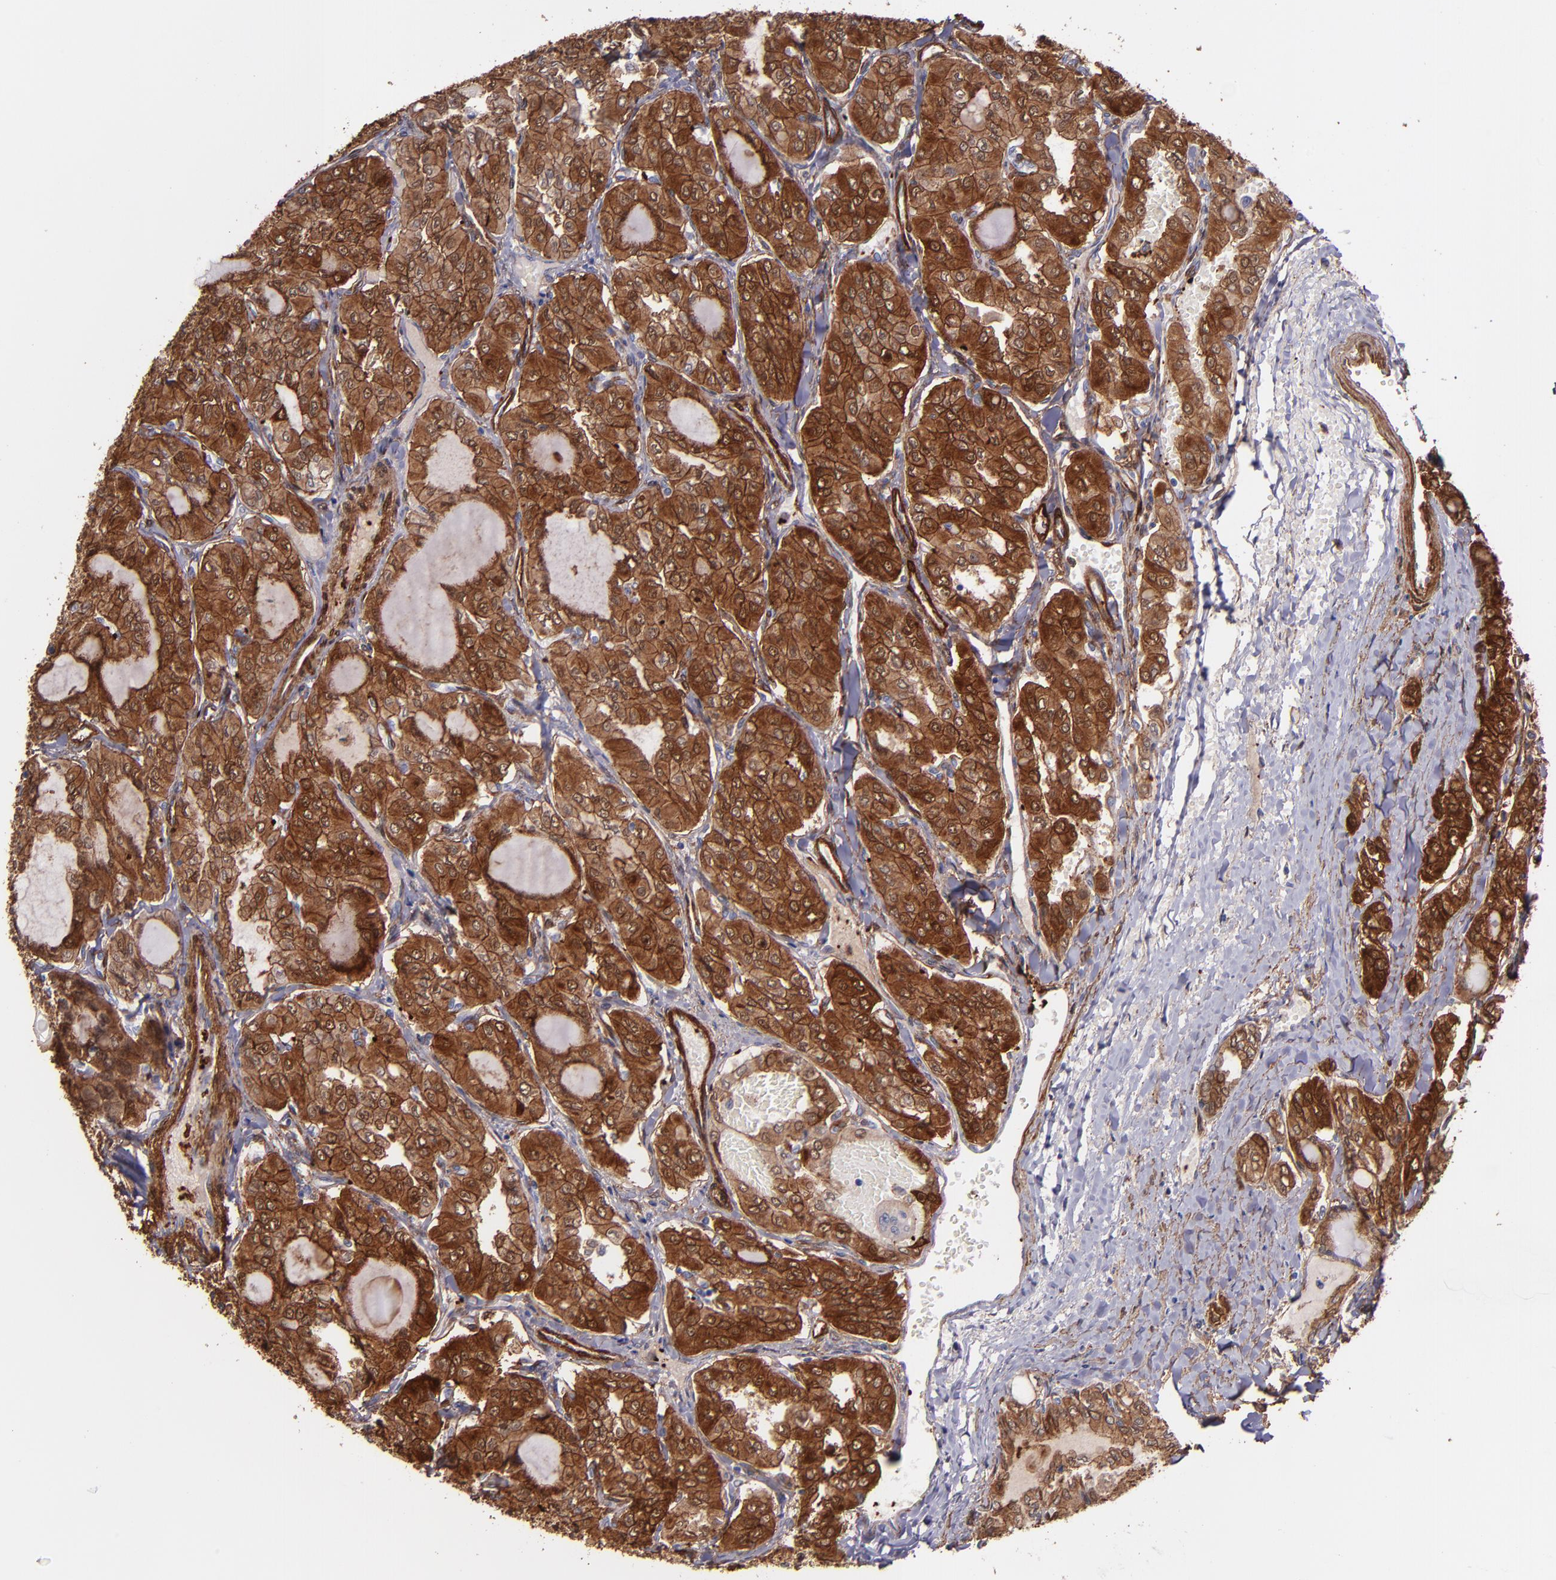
{"staining": {"intensity": "strong", "quantity": ">75%", "location": "cytoplasmic/membranous"}, "tissue": "thyroid cancer", "cell_type": "Tumor cells", "image_type": "cancer", "snomed": [{"axis": "morphology", "description": "Papillary adenocarcinoma, NOS"}, {"axis": "topography", "description": "Thyroid gland"}], "caption": "There is high levels of strong cytoplasmic/membranous positivity in tumor cells of thyroid cancer (papillary adenocarcinoma), as demonstrated by immunohistochemical staining (brown color).", "gene": "VCL", "patient": {"sex": "male", "age": 20}}